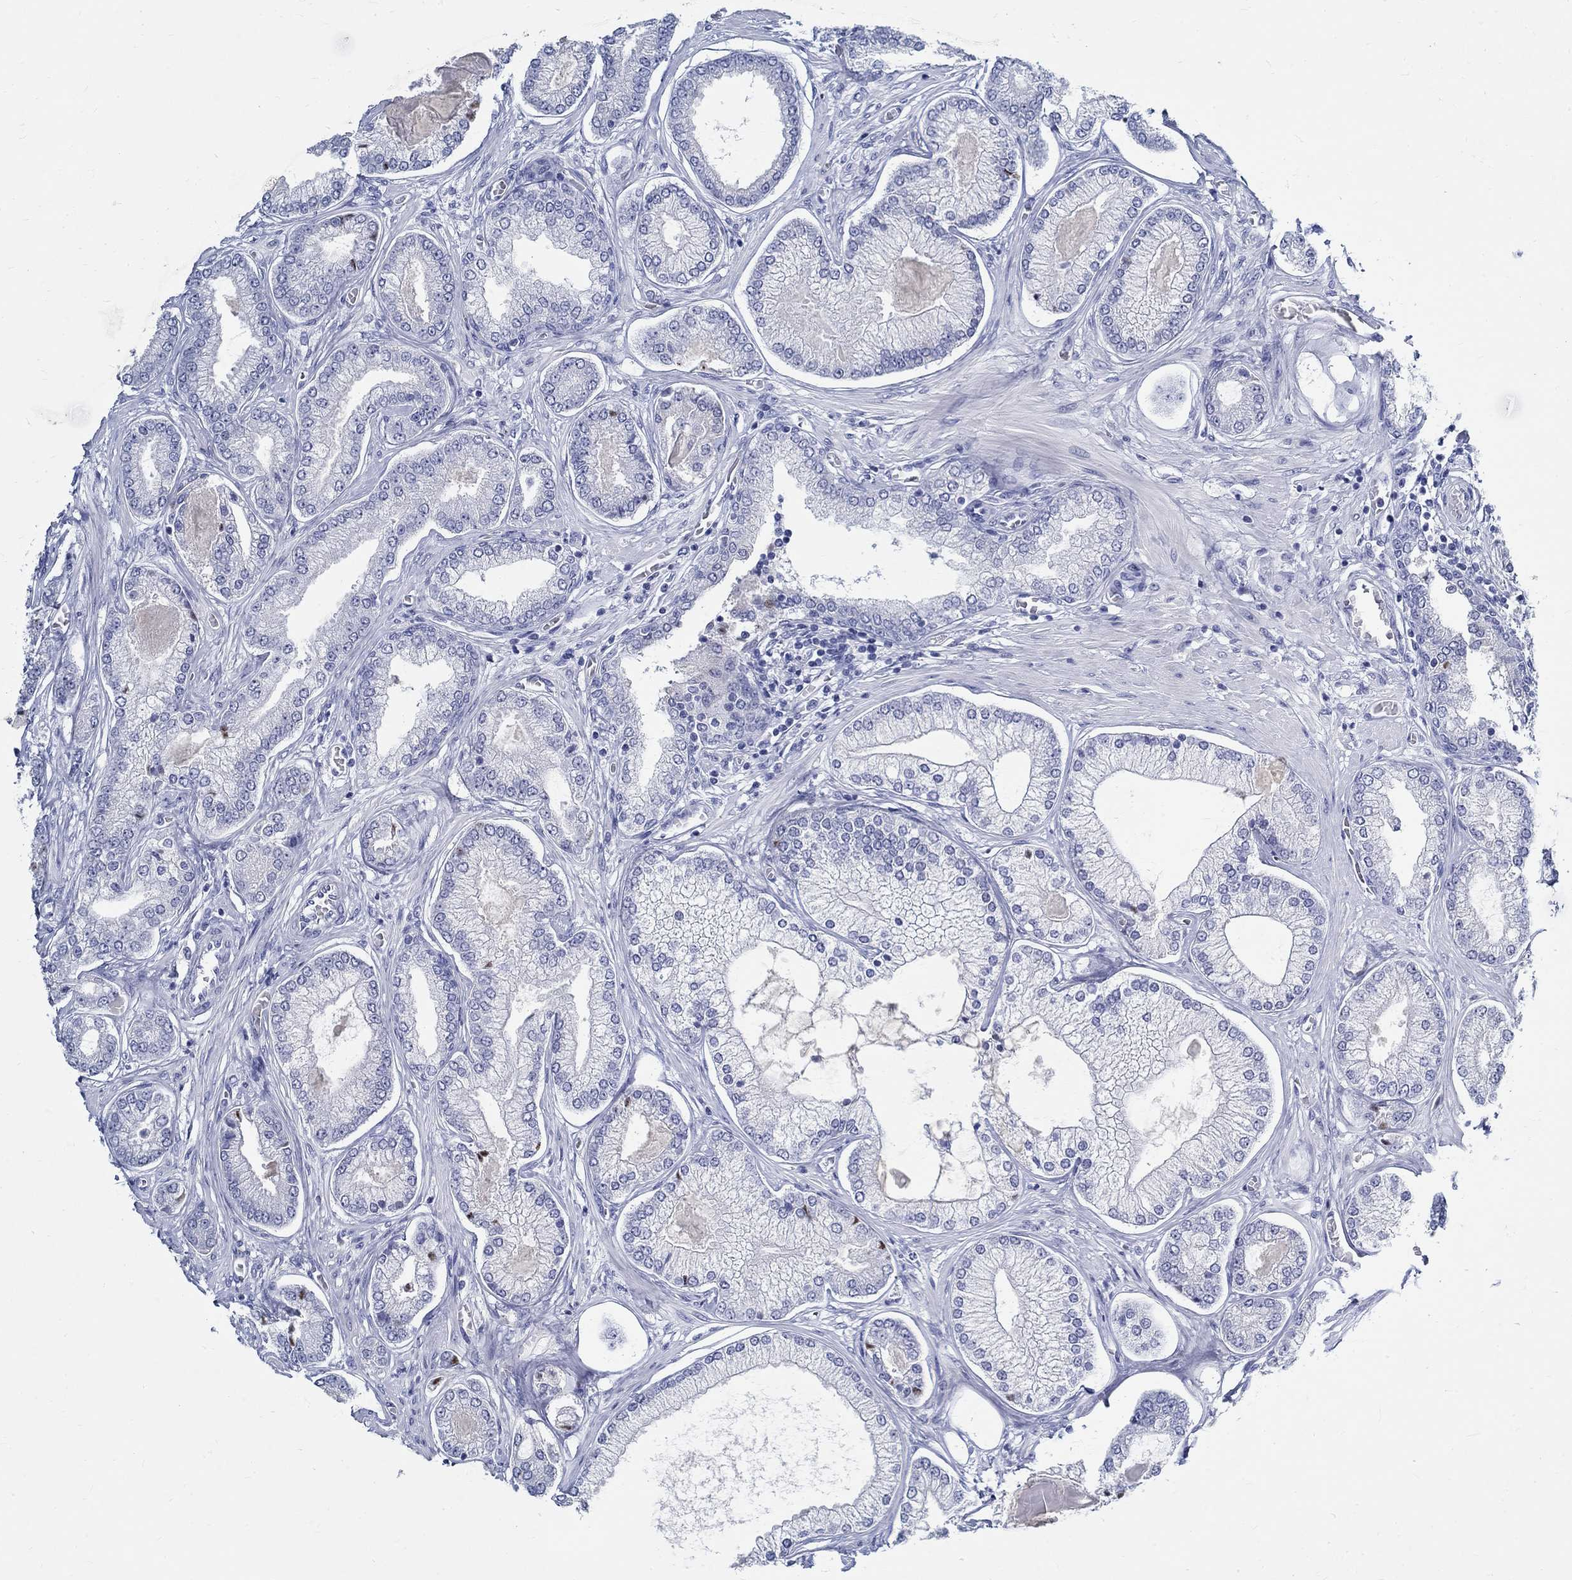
{"staining": {"intensity": "negative", "quantity": "none", "location": "none"}, "tissue": "prostate cancer", "cell_type": "Tumor cells", "image_type": "cancer", "snomed": [{"axis": "morphology", "description": "Adenocarcinoma, Low grade"}, {"axis": "topography", "description": "Prostate"}], "caption": "Prostate cancer (adenocarcinoma (low-grade)) was stained to show a protein in brown. There is no significant staining in tumor cells.", "gene": "BSPRY", "patient": {"sex": "male", "age": 57}}